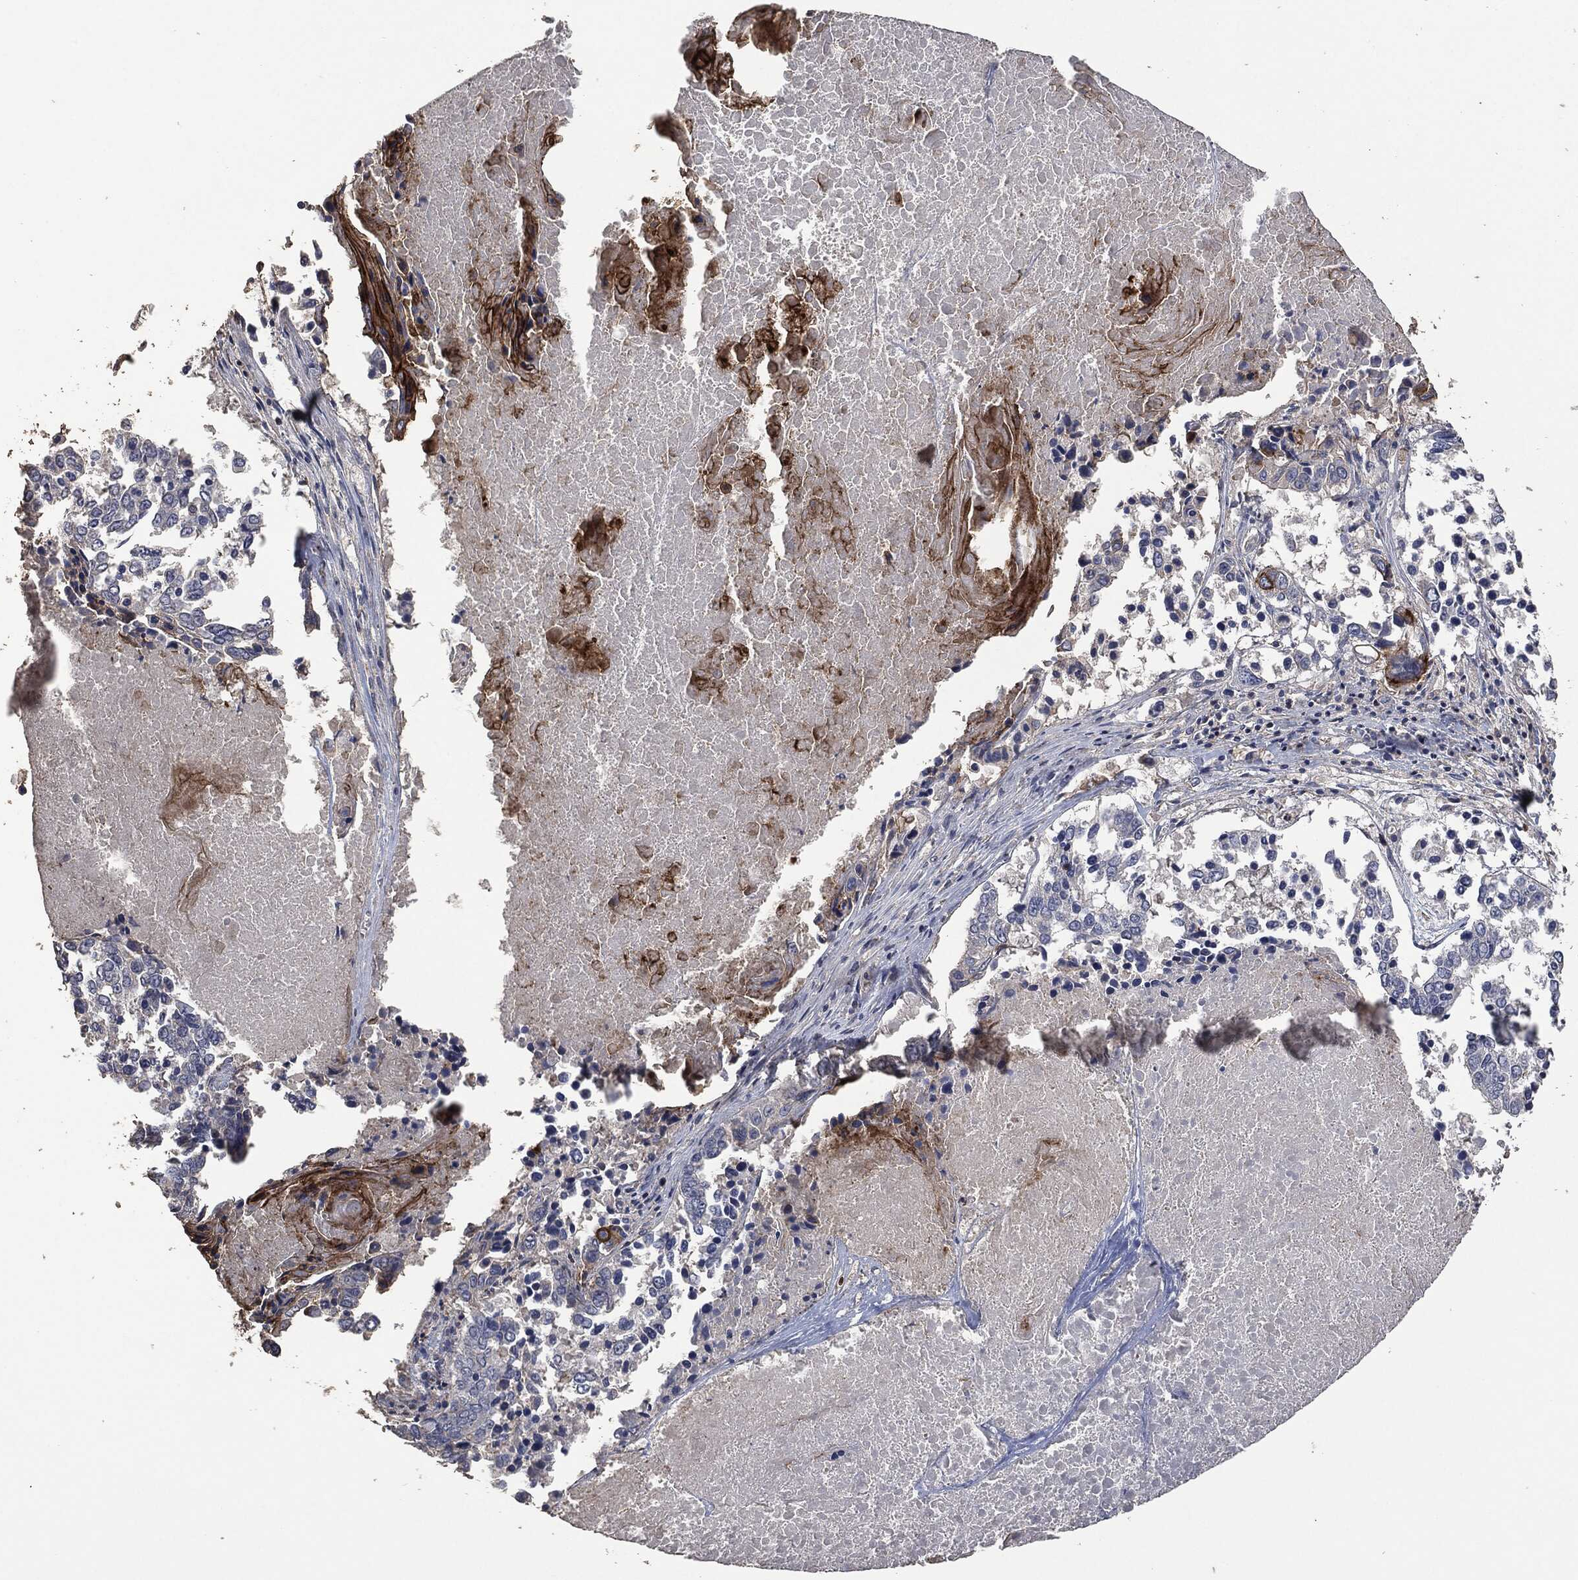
{"staining": {"intensity": "strong", "quantity": "<25%", "location": "cytoplasmic/membranous"}, "tissue": "lung cancer", "cell_type": "Tumor cells", "image_type": "cancer", "snomed": [{"axis": "morphology", "description": "Squamous cell carcinoma, NOS"}, {"axis": "topography", "description": "Lung"}], "caption": "Lung cancer (squamous cell carcinoma) stained with a protein marker displays strong staining in tumor cells.", "gene": "MSLN", "patient": {"sex": "male", "age": 82}}